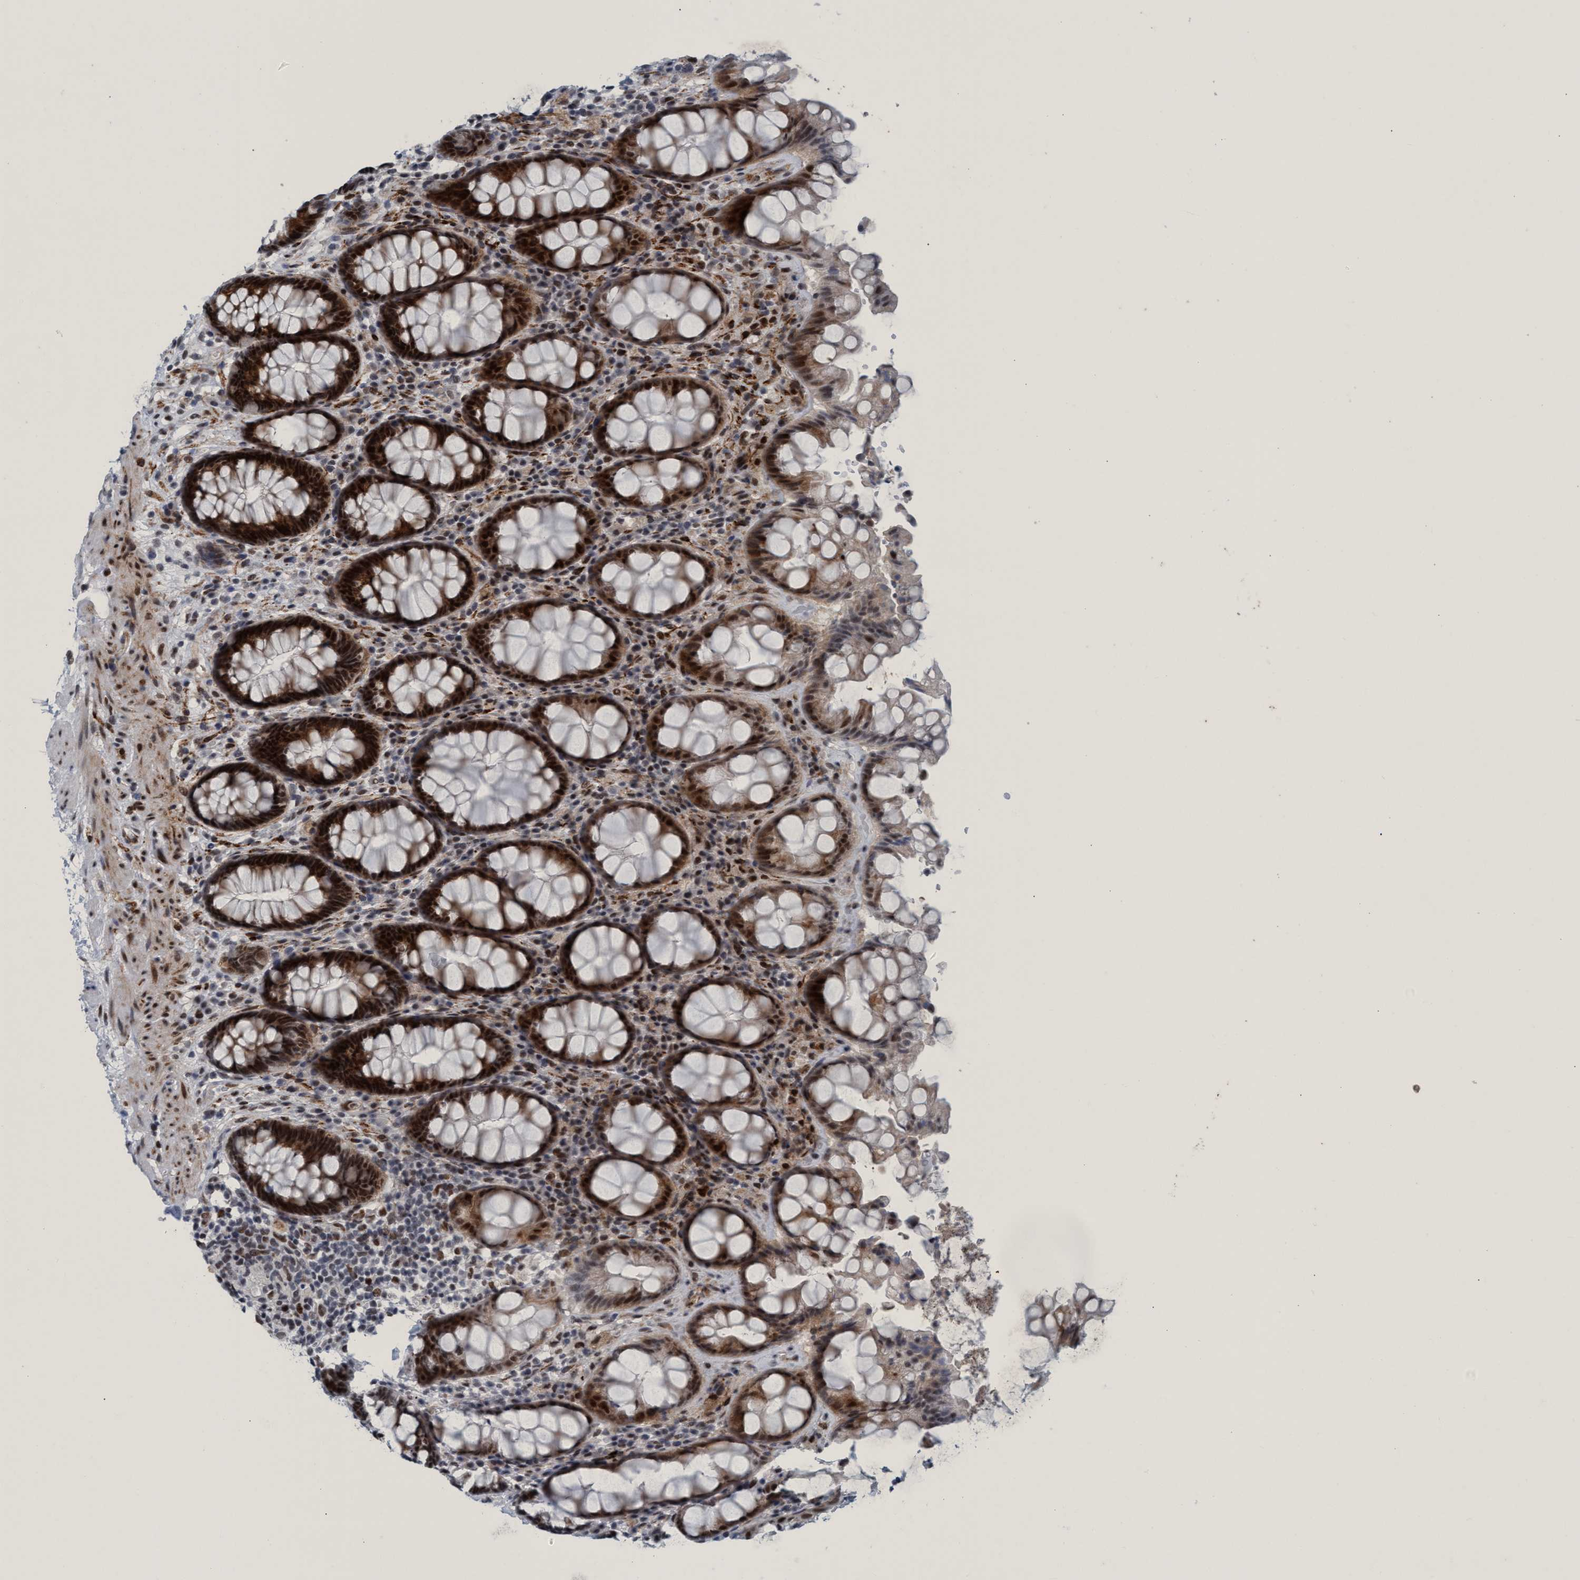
{"staining": {"intensity": "strong", "quantity": ">75%", "location": "cytoplasmic/membranous,nuclear"}, "tissue": "rectum", "cell_type": "Glandular cells", "image_type": "normal", "snomed": [{"axis": "morphology", "description": "Normal tissue, NOS"}, {"axis": "topography", "description": "Rectum"}], "caption": "Protein staining of unremarkable rectum reveals strong cytoplasmic/membranous,nuclear expression in about >75% of glandular cells.", "gene": "CWC27", "patient": {"sex": "male", "age": 64}}